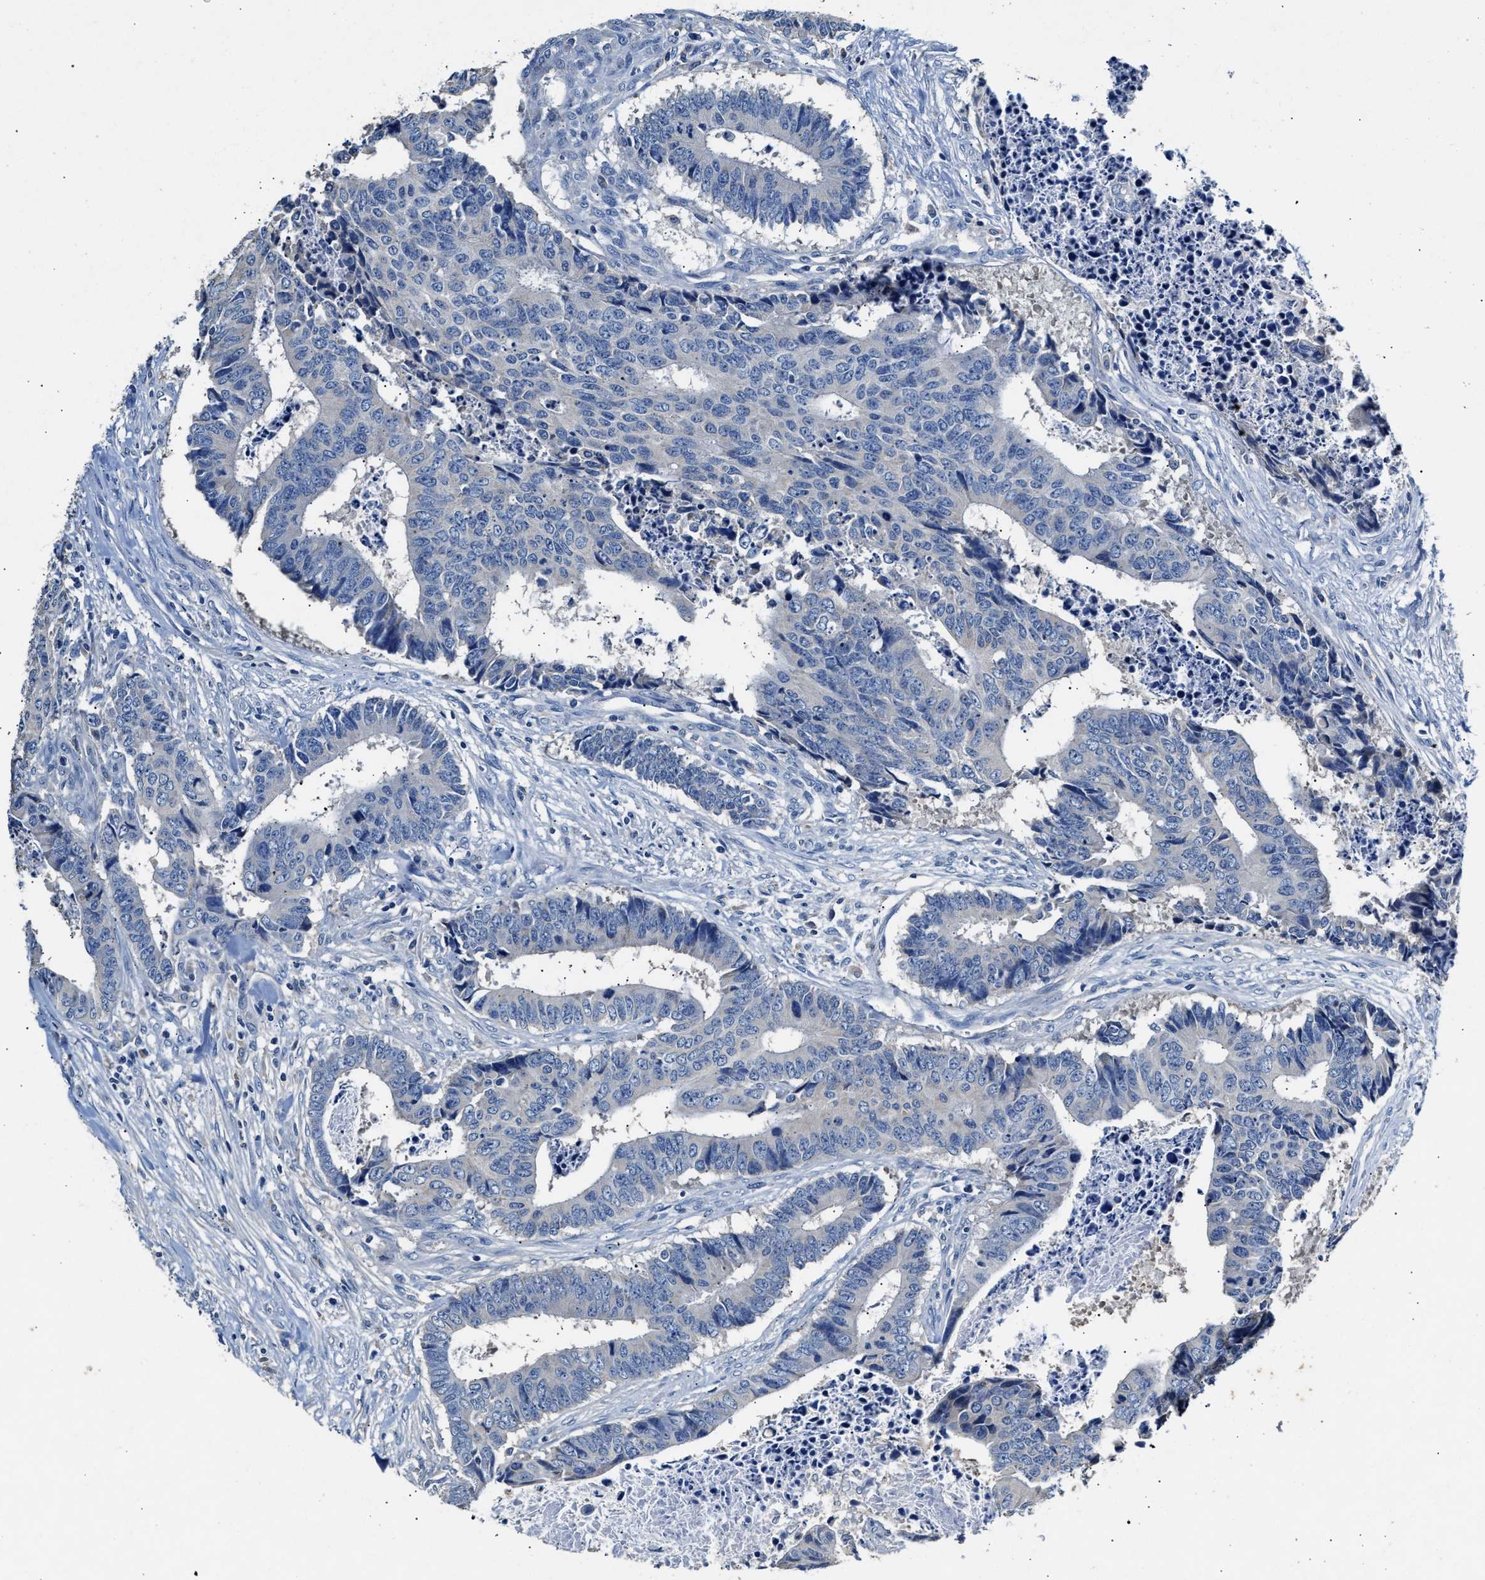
{"staining": {"intensity": "negative", "quantity": "none", "location": "none"}, "tissue": "colorectal cancer", "cell_type": "Tumor cells", "image_type": "cancer", "snomed": [{"axis": "morphology", "description": "Adenocarcinoma, NOS"}, {"axis": "topography", "description": "Rectum"}], "caption": "DAB immunohistochemical staining of human colorectal cancer (adenocarcinoma) demonstrates no significant expression in tumor cells.", "gene": "SLCO2B1", "patient": {"sex": "male", "age": 84}}